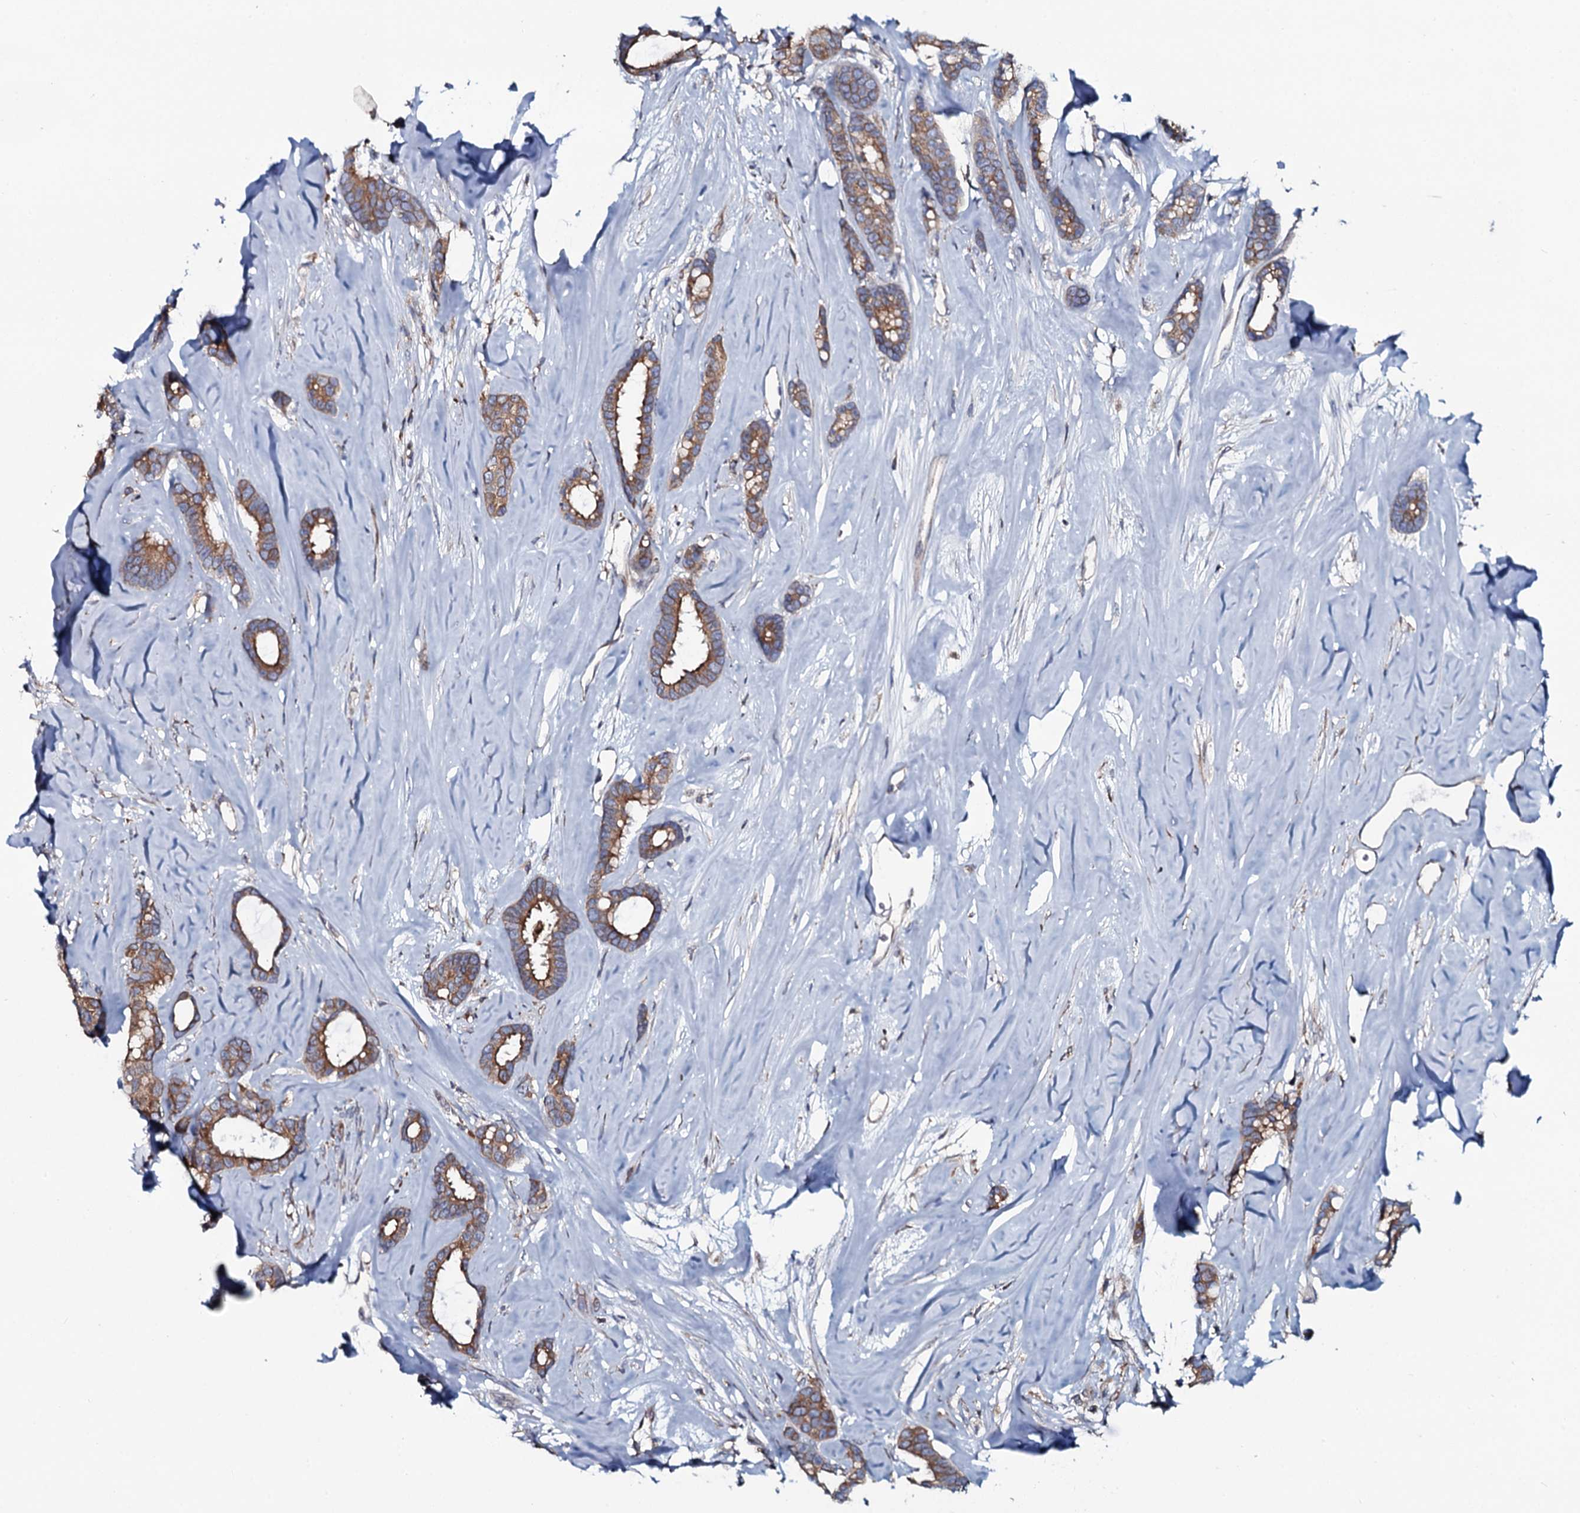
{"staining": {"intensity": "moderate", "quantity": ">75%", "location": "cytoplasmic/membranous"}, "tissue": "breast cancer", "cell_type": "Tumor cells", "image_type": "cancer", "snomed": [{"axis": "morphology", "description": "Duct carcinoma"}, {"axis": "topography", "description": "Breast"}], "caption": "Immunohistochemical staining of breast cancer demonstrates moderate cytoplasmic/membranous protein staining in about >75% of tumor cells.", "gene": "TMEM151A", "patient": {"sex": "female", "age": 87}}